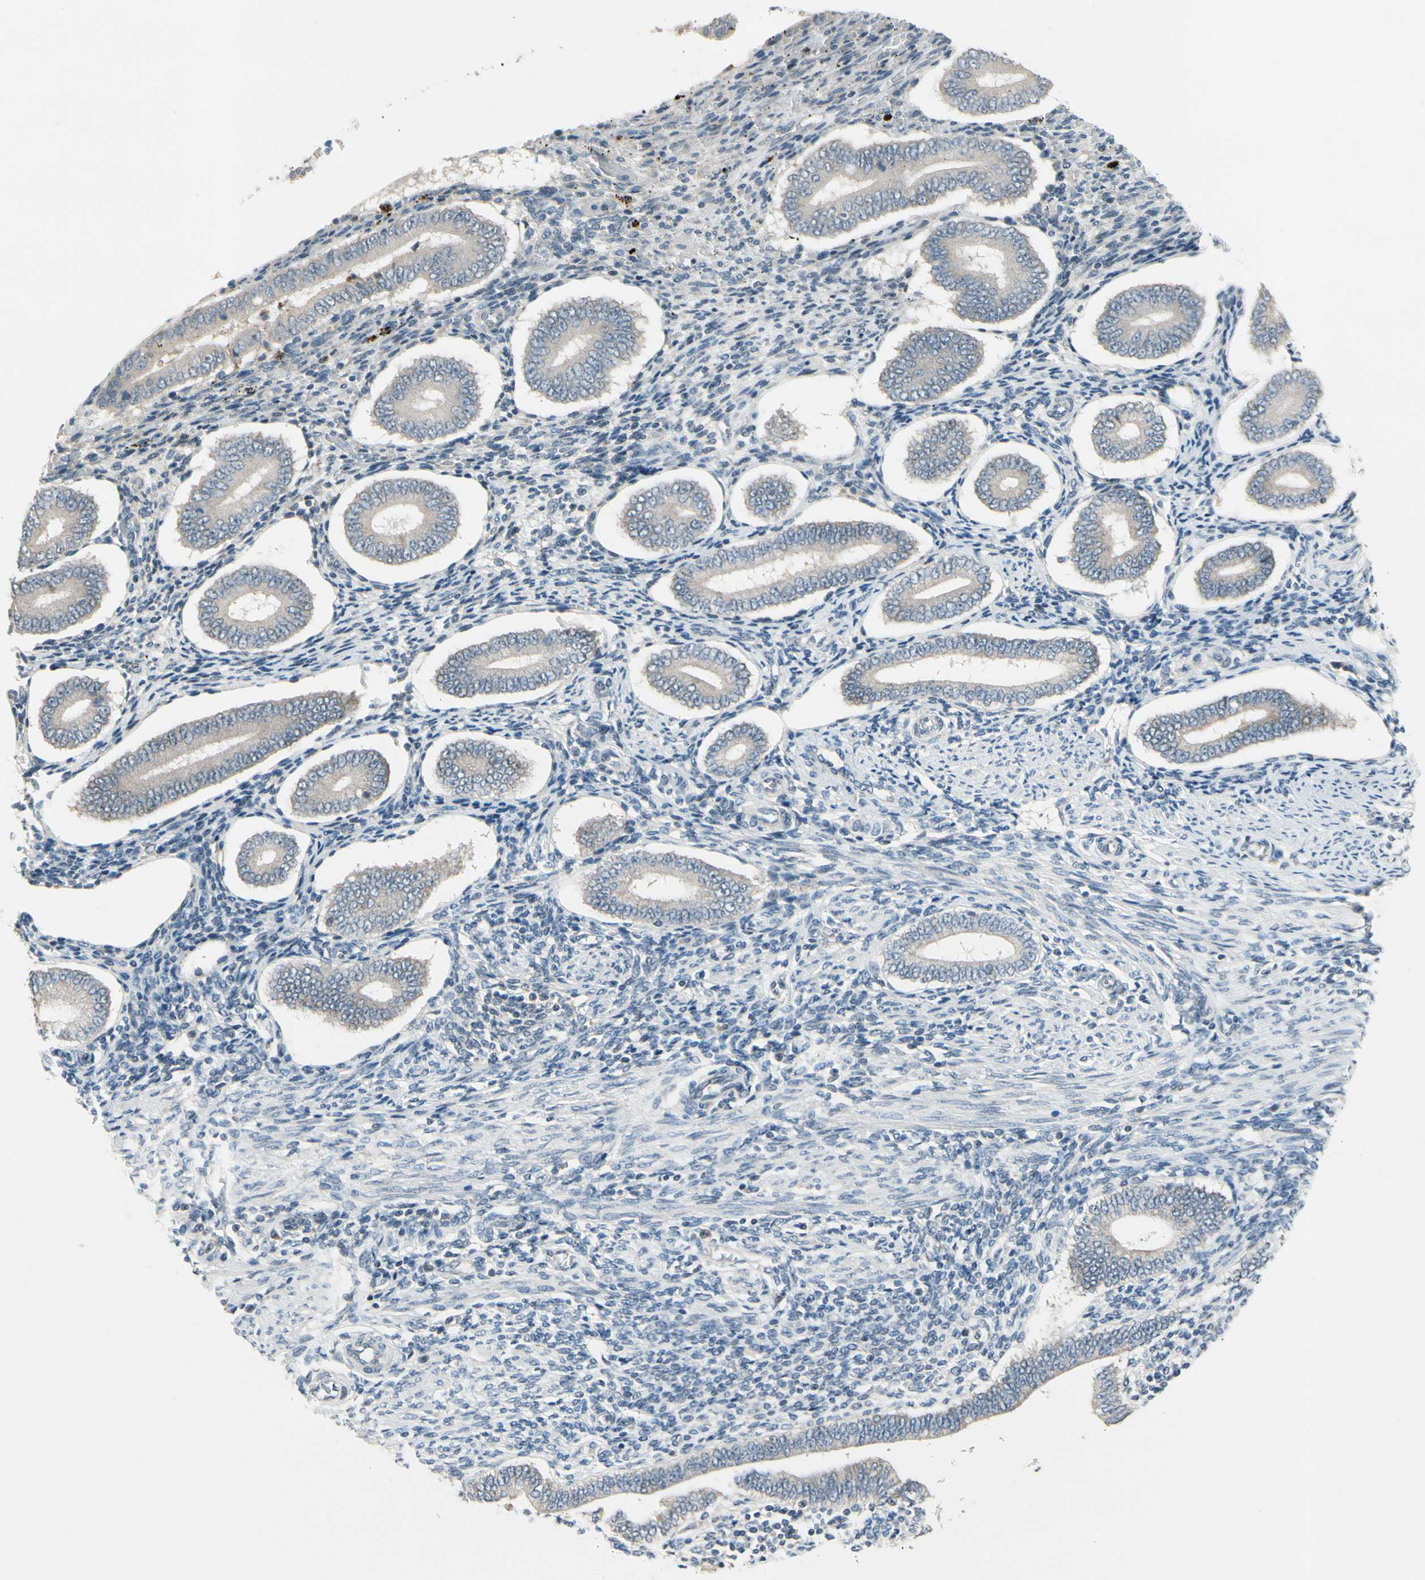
{"staining": {"intensity": "negative", "quantity": "none", "location": "none"}, "tissue": "endometrium", "cell_type": "Cells in endometrial stroma", "image_type": "normal", "snomed": [{"axis": "morphology", "description": "Normal tissue, NOS"}, {"axis": "topography", "description": "Endometrium"}], "caption": "Protein analysis of normal endometrium displays no significant expression in cells in endometrial stroma. The staining was performed using DAB (3,3'-diaminobenzidine) to visualize the protein expression in brown, while the nuclei were stained in blue with hematoxylin (Magnification: 20x).", "gene": "PIP5K1B", "patient": {"sex": "female", "age": 42}}